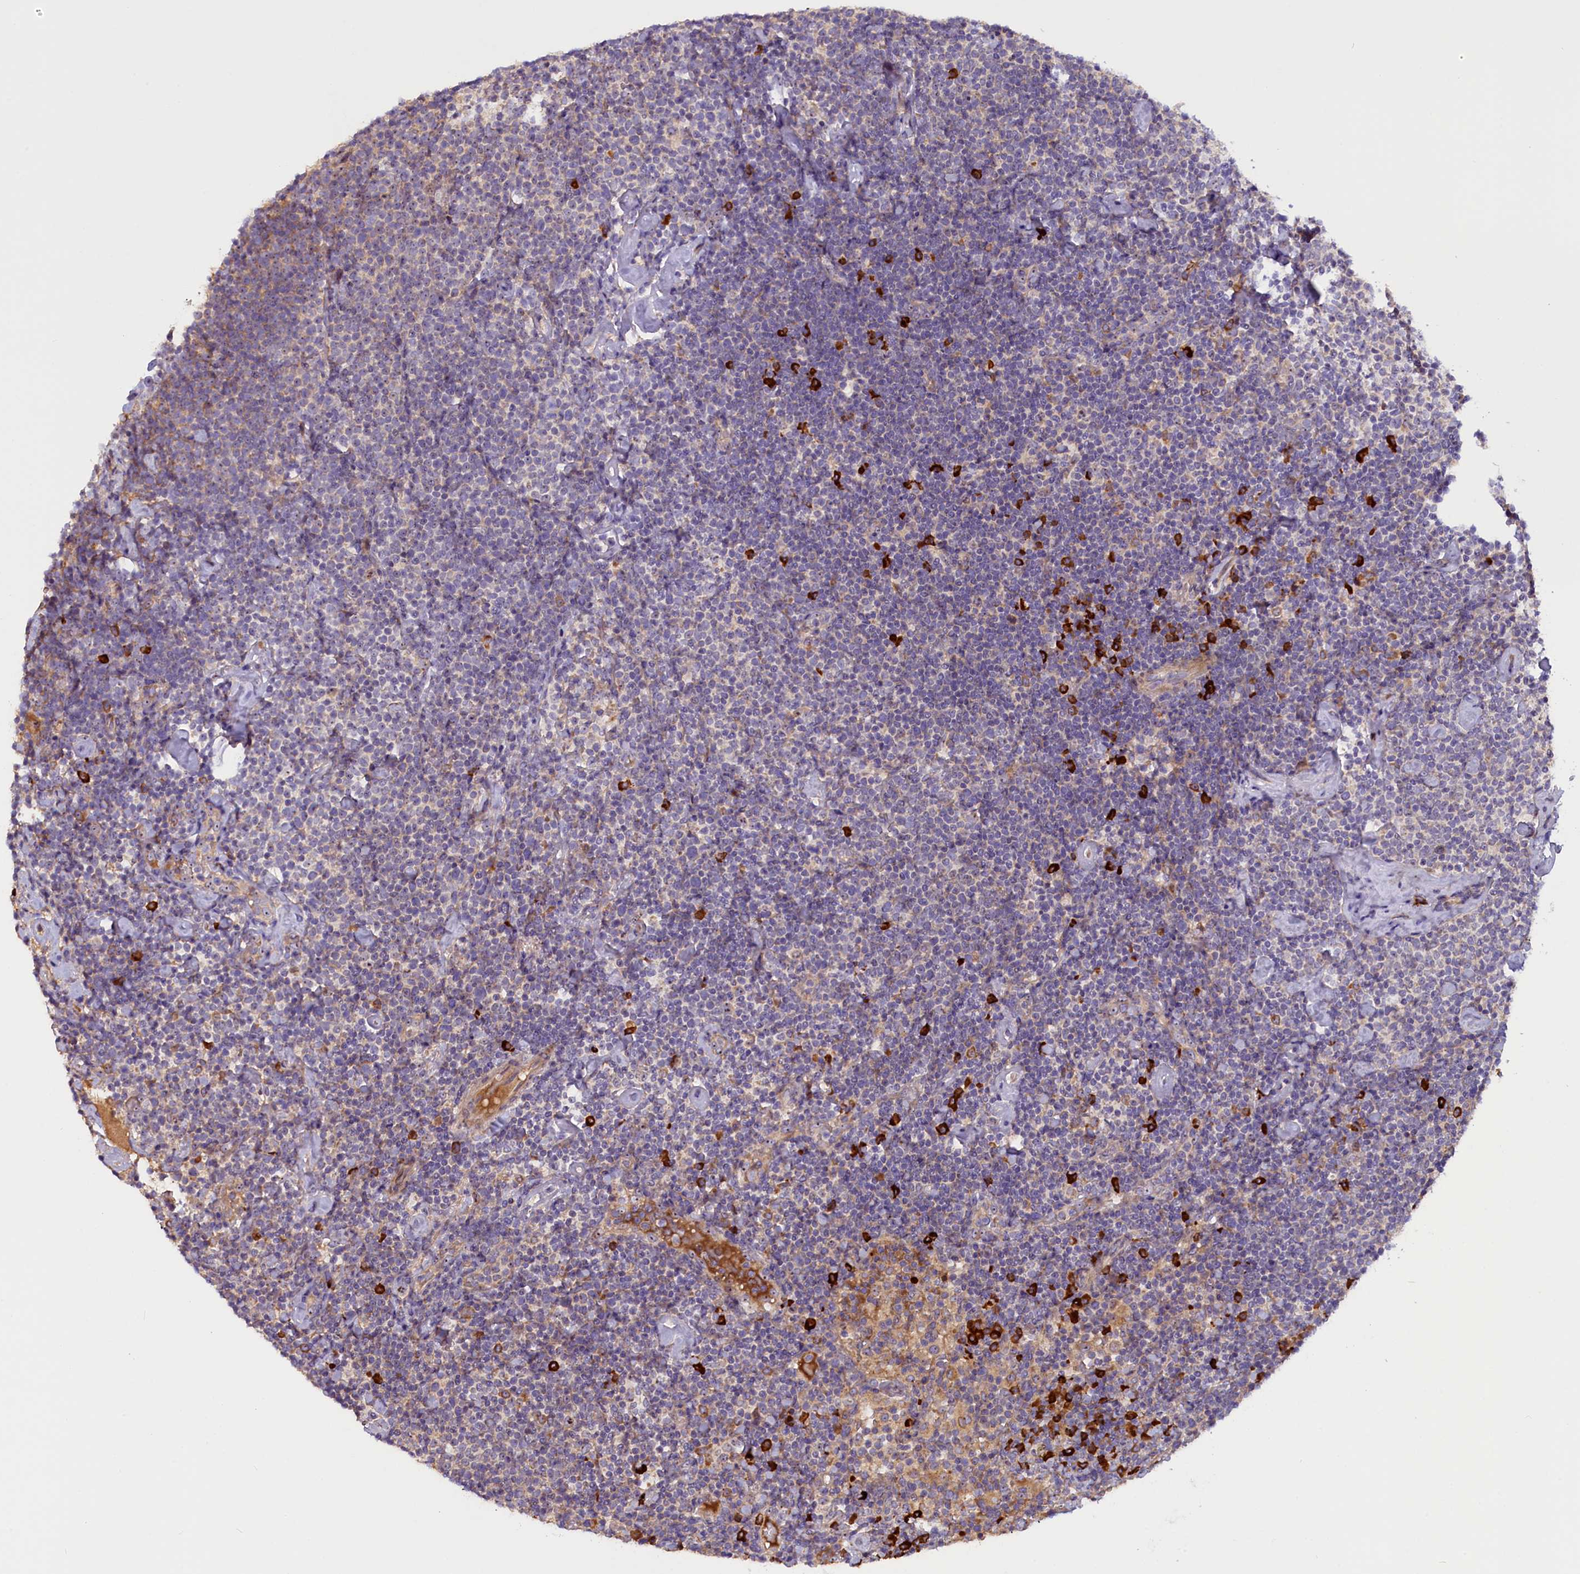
{"staining": {"intensity": "negative", "quantity": "none", "location": "none"}, "tissue": "lymphoma", "cell_type": "Tumor cells", "image_type": "cancer", "snomed": [{"axis": "morphology", "description": "Malignant lymphoma, non-Hodgkin's type, High grade"}, {"axis": "topography", "description": "Lymph node"}], "caption": "Human malignant lymphoma, non-Hodgkin's type (high-grade) stained for a protein using immunohistochemistry reveals no expression in tumor cells.", "gene": "FRY", "patient": {"sex": "male", "age": 61}}